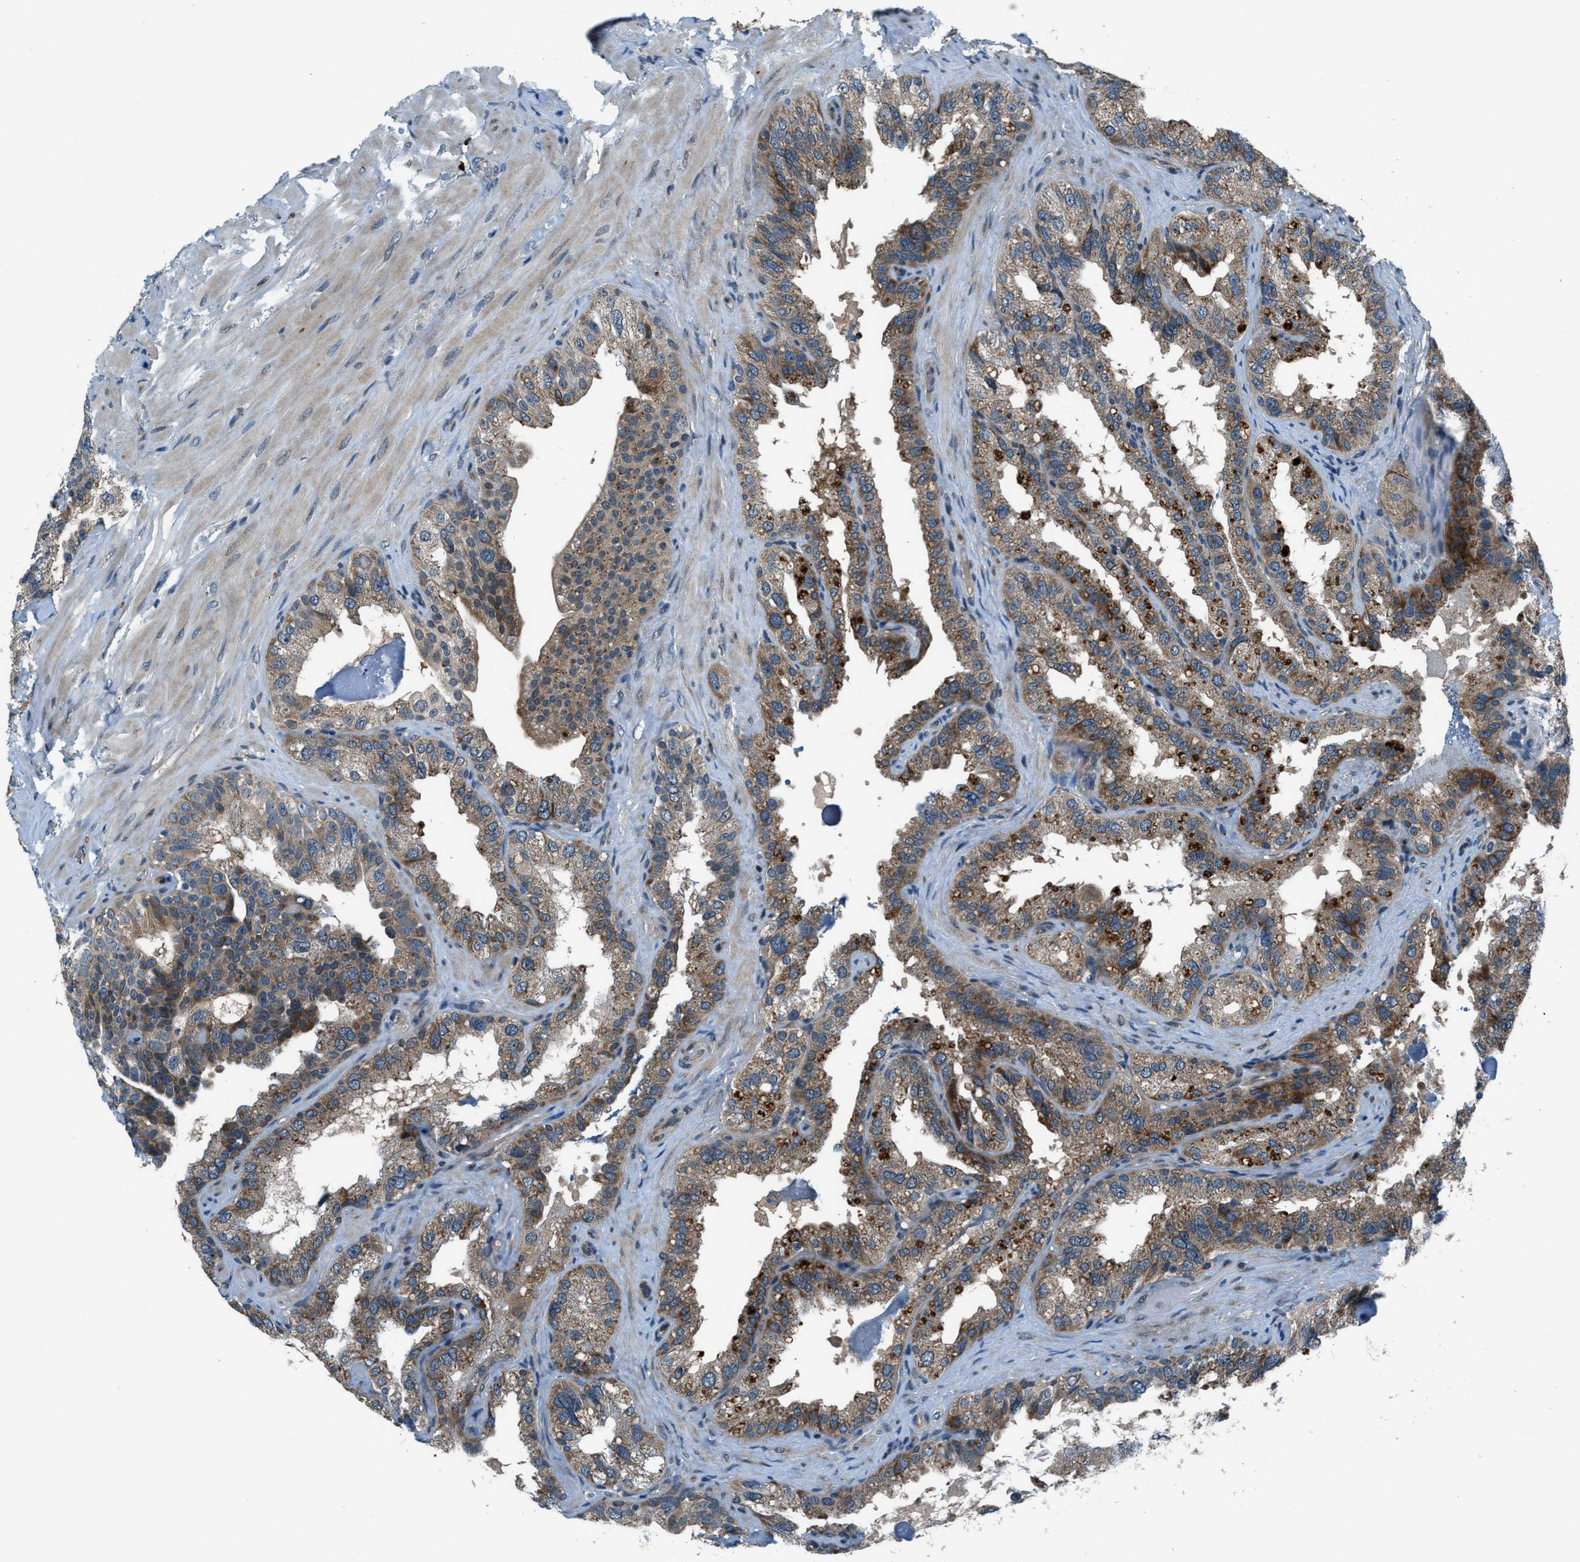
{"staining": {"intensity": "moderate", "quantity": ">75%", "location": "cytoplasmic/membranous"}, "tissue": "seminal vesicle", "cell_type": "Glandular cells", "image_type": "normal", "snomed": [{"axis": "morphology", "description": "Normal tissue, NOS"}, {"axis": "topography", "description": "Seminal veicle"}], "caption": "Immunohistochemical staining of benign seminal vesicle exhibits medium levels of moderate cytoplasmic/membranous staining in approximately >75% of glandular cells.", "gene": "GINM1", "patient": {"sex": "male", "age": 68}}